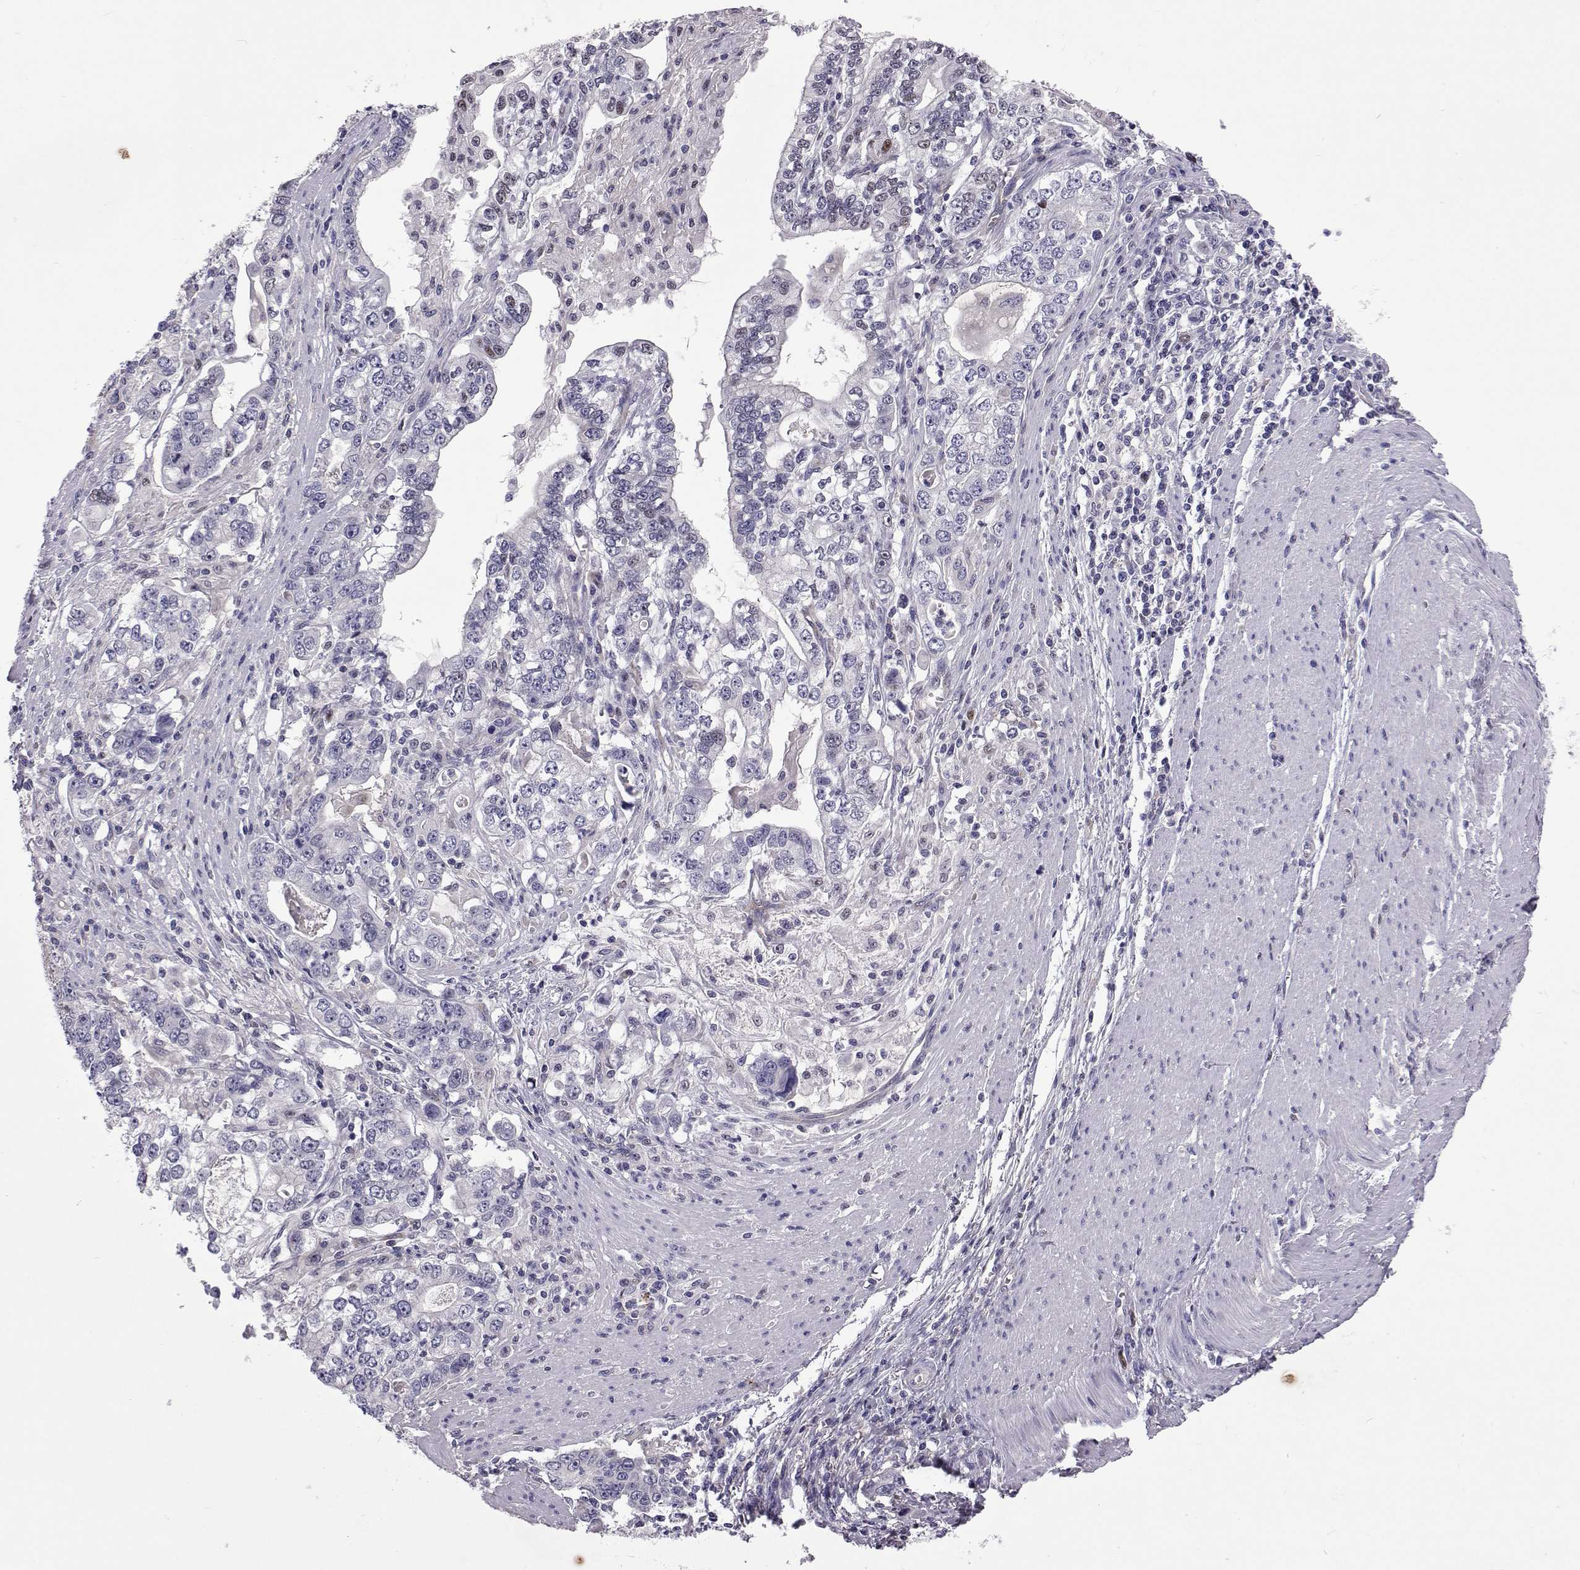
{"staining": {"intensity": "negative", "quantity": "none", "location": "none"}, "tissue": "stomach cancer", "cell_type": "Tumor cells", "image_type": "cancer", "snomed": [{"axis": "morphology", "description": "Adenocarcinoma, NOS"}, {"axis": "topography", "description": "Stomach, lower"}], "caption": "Tumor cells show no significant protein expression in stomach cancer.", "gene": "TCF15", "patient": {"sex": "female", "age": 72}}